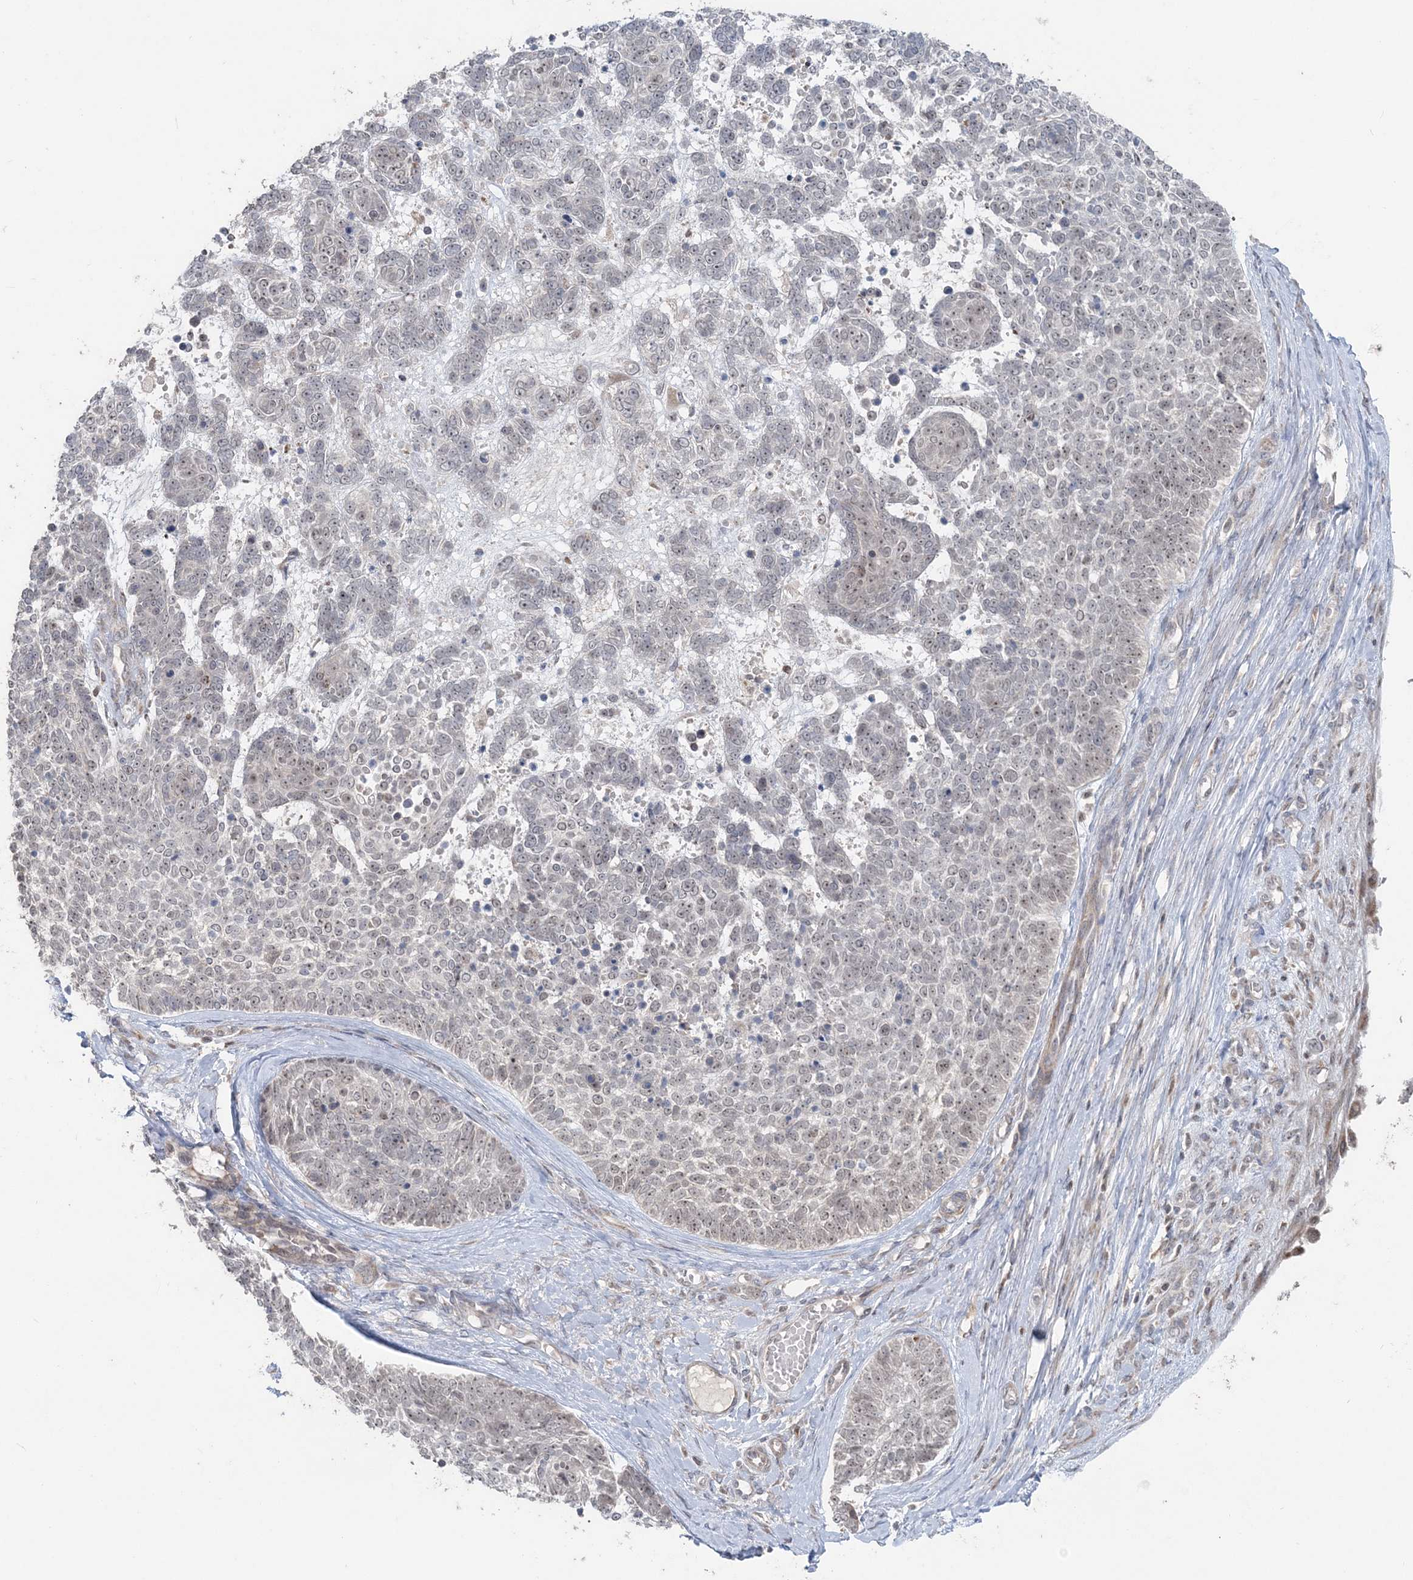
{"staining": {"intensity": "weak", "quantity": "<25%", "location": "nuclear"}, "tissue": "skin cancer", "cell_type": "Tumor cells", "image_type": "cancer", "snomed": [{"axis": "morphology", "description": "Basal cell carcinoma"}, {"axis": "topography", "description": "Skin"}], "caption": "Skin cancer was stained to show a protein in brown. There is no significant staining in tumor cells. (Immunohistochemistry (ihc), brightfield microscopy, high magnification).", "gene": "SLU7", "patient": {"sex": "female", "age": 81}}